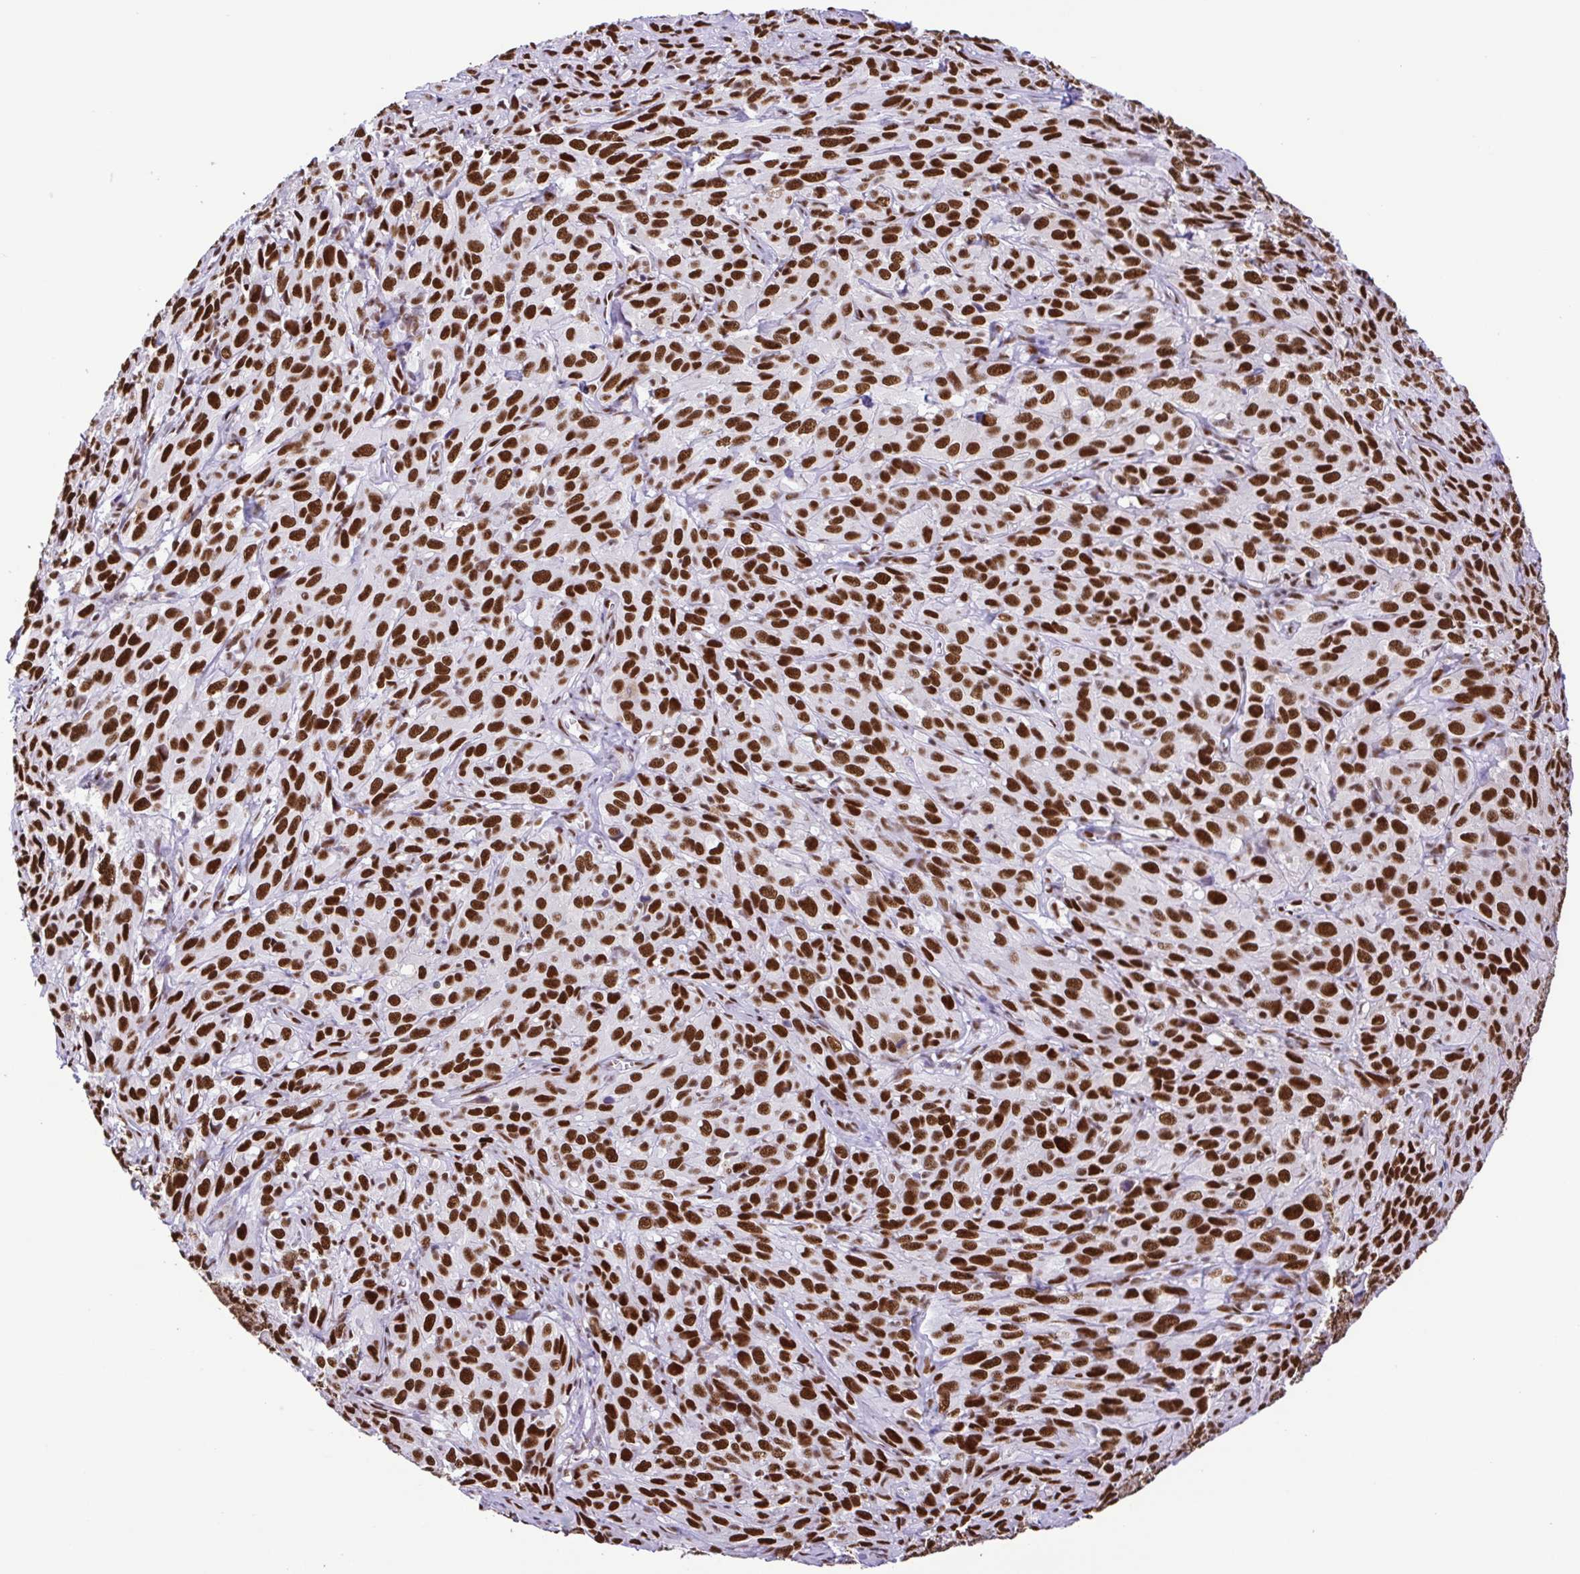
{"staining": {"intensity": "strong", "quantity": ">75%", "location": "nuclear"}, "tissue": "cervical cancer", "cell_type": "Tumor cells", "image_type": "cancer", "snomed": [{"axis": "morphology", "description": "Squamous cell carcinoma, NOS"}, {"axis": "topography", "description": "Cervix"}], "caption": "Immunohistochemistry (DAB (3,3'-diaminobenzidine)) staining of squamous cell carcinoma (cervical) demonstrates strong nuclear protein expression in approximately >75% of tumor cells. (Stains: DAB in brown, nuclei in blue, Microscopy: brightfield microscopy at high magnification).", "gene": "TRIM28", "patient": {"sex": "female", "age": 51}}